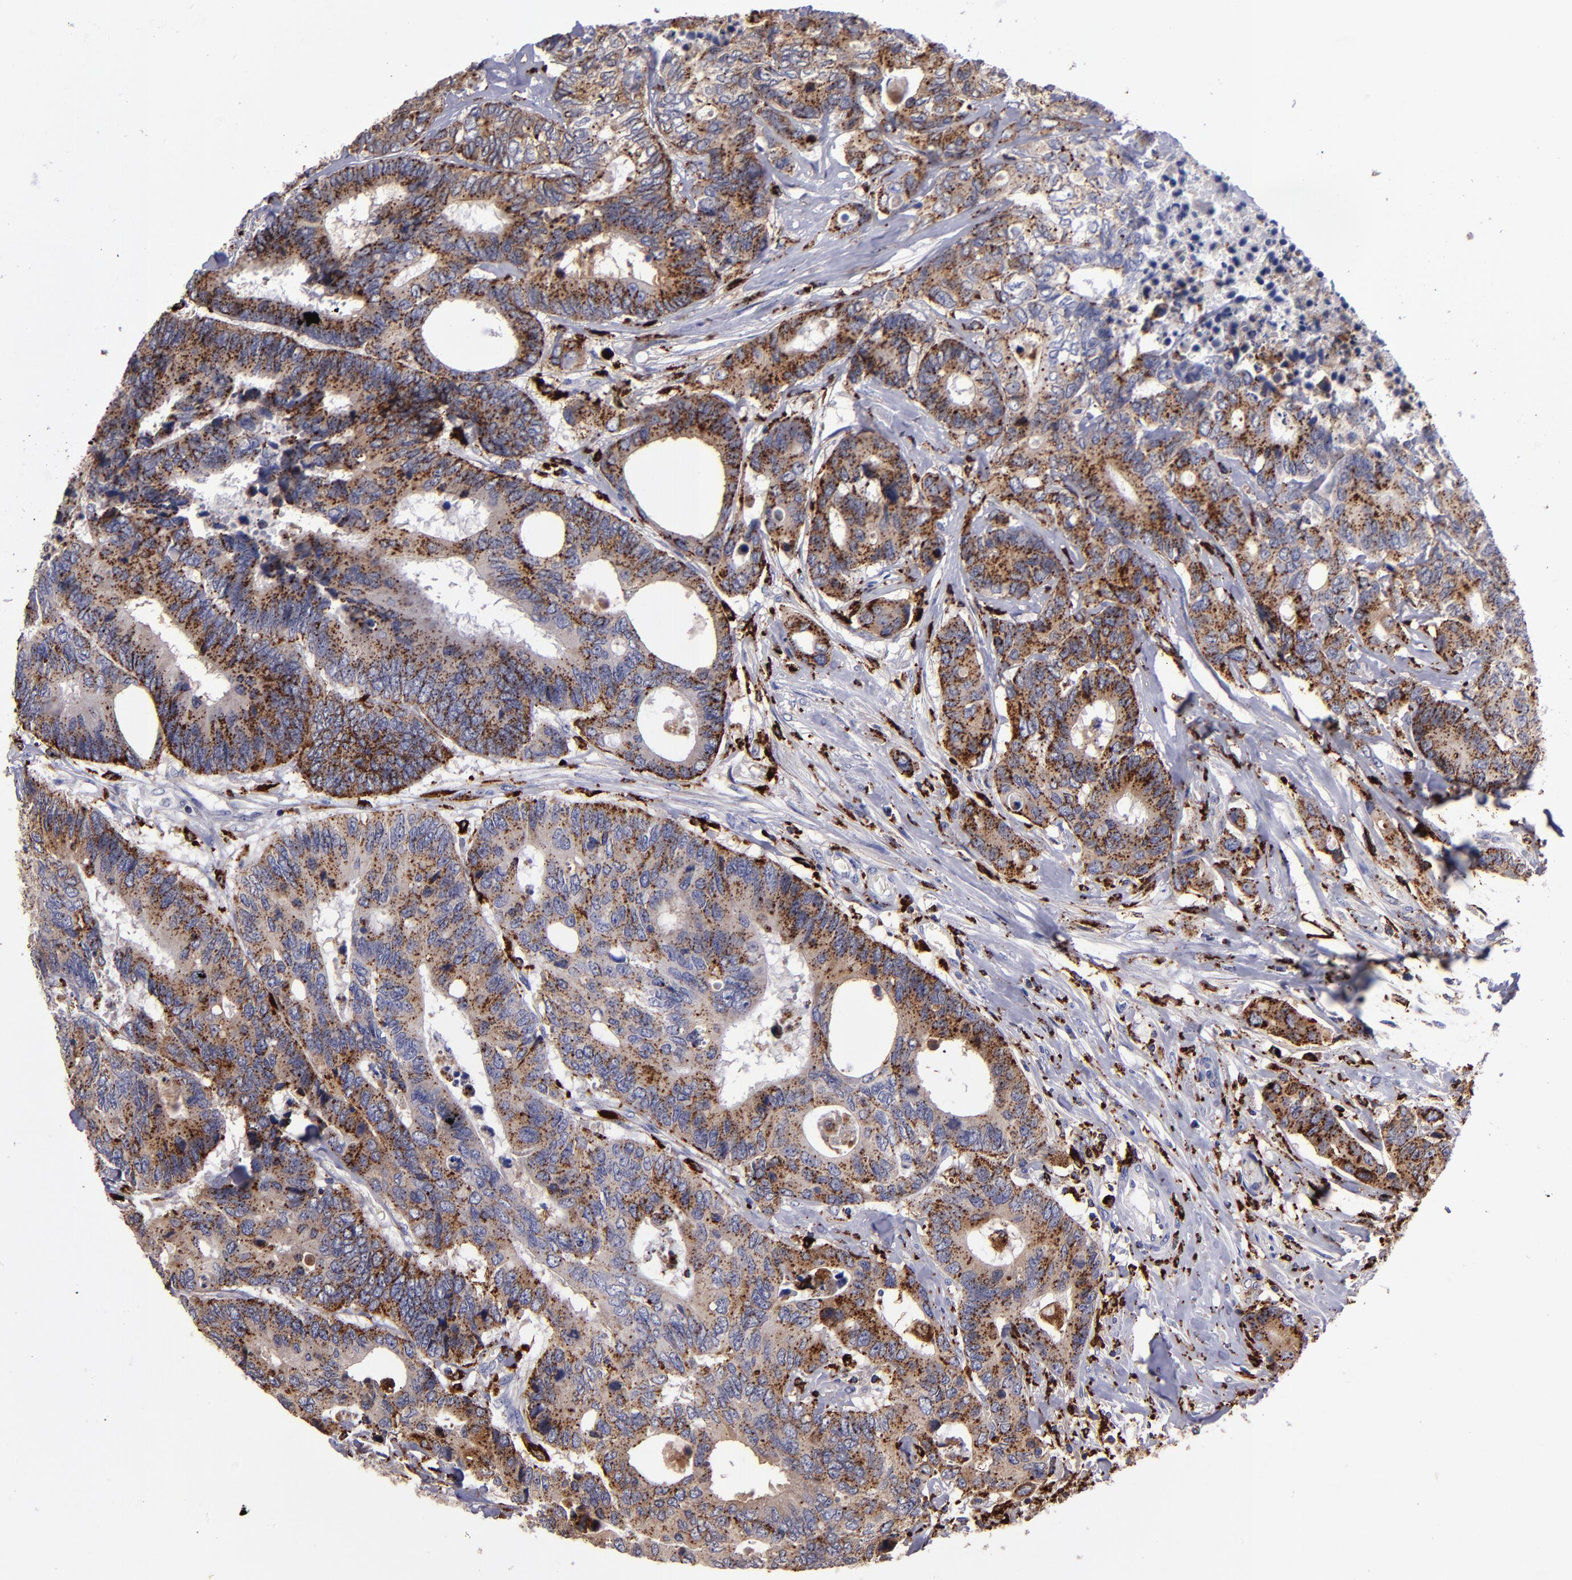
{"staining": {"intensity": "moderate", "quantity": ">75%", "location": "cytoplasmic/membranous"}, "tissue": "colorectal cancer", "cell_type": "Tumor cells", "image_type": "cancer", "snomed": [{"axis": "morphology", "description": "Adenocarcinoma, NOS"}, {"axis": "topography", "description": "Rectum"}], "caption": "Colorectal cancer stained with a protein marker displays moderate staining in tumor cells.", "gene": "CTSS", "patient": {"sex": "male", "age": 55}}